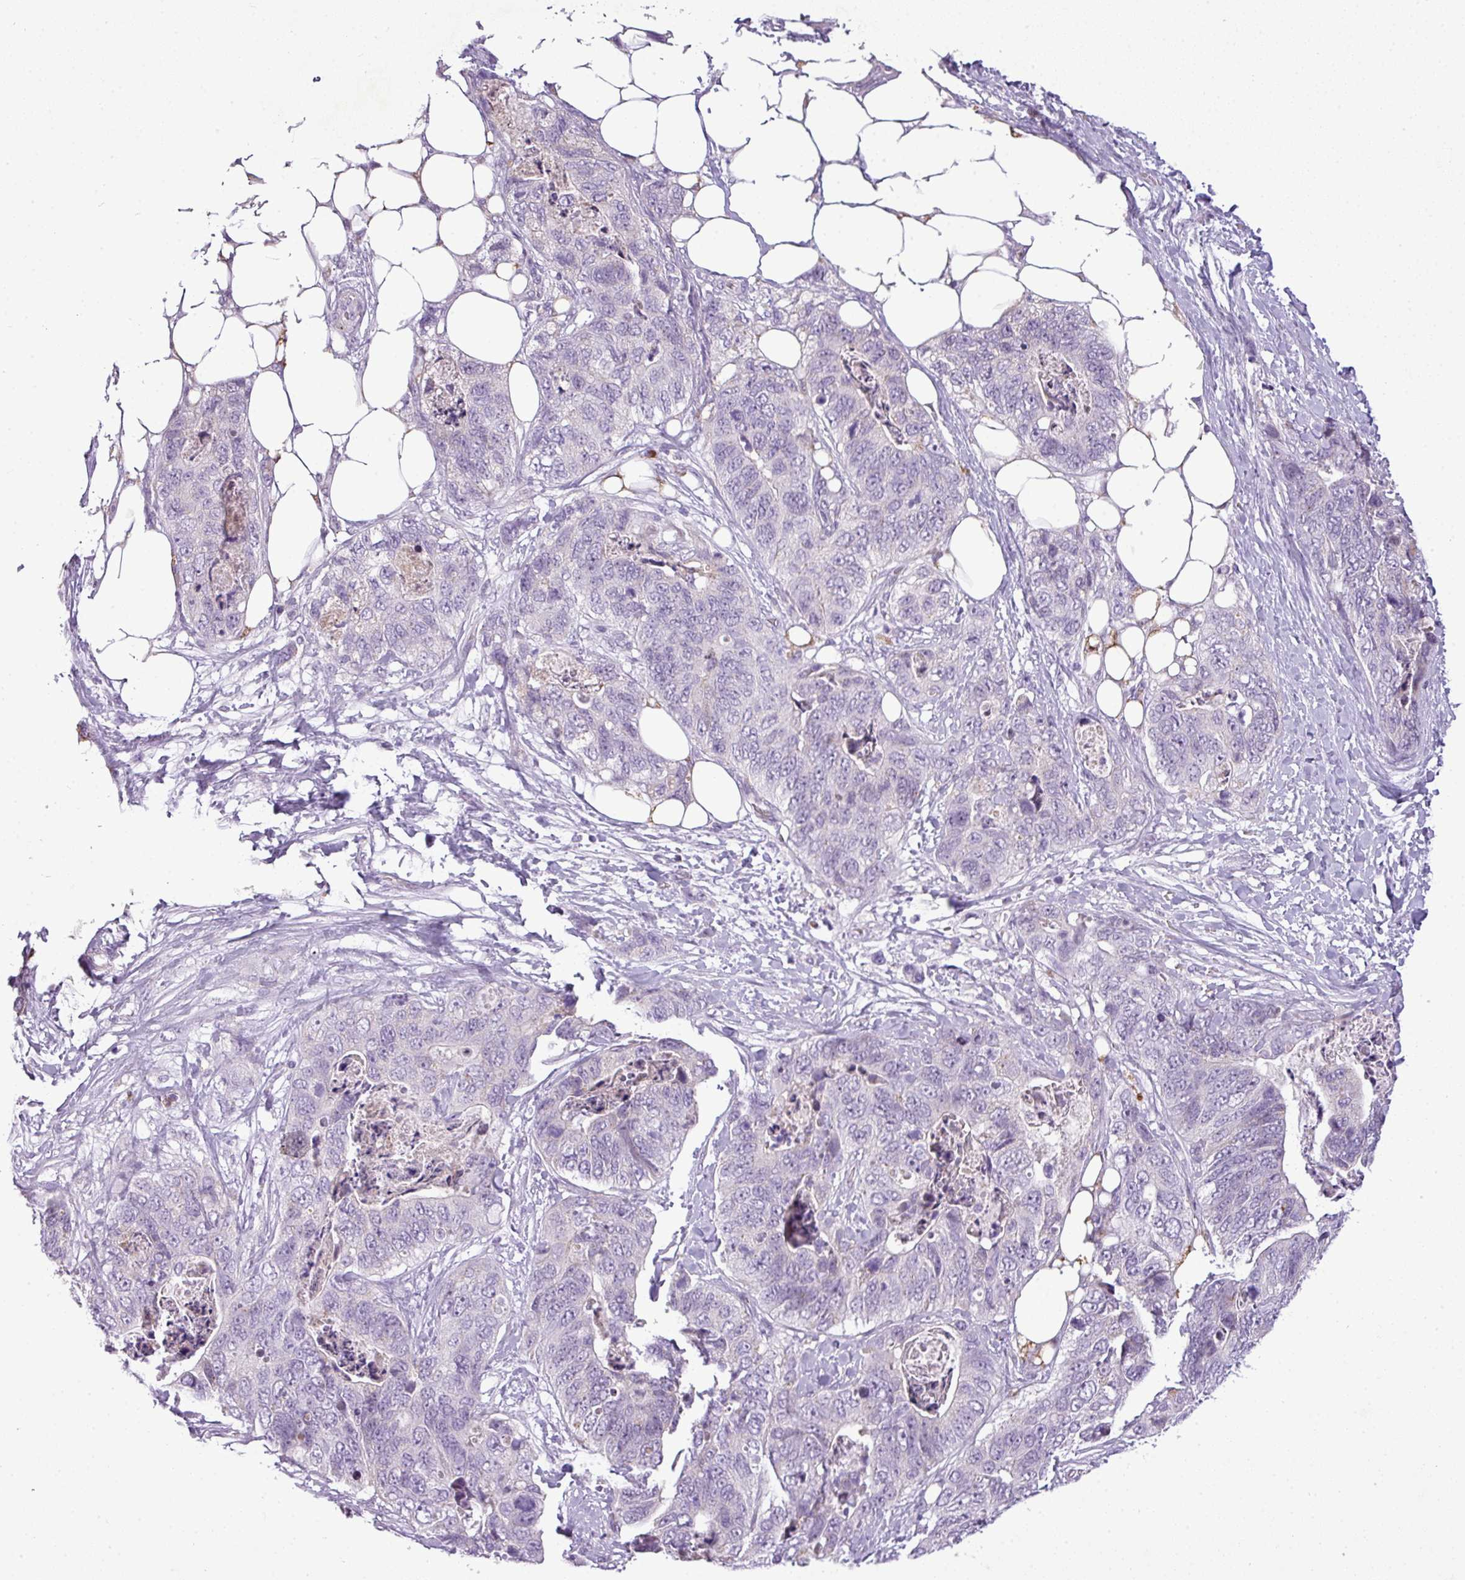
{"staining": {"intensity": "negative", "quantity": "none", "location": "none"}, "tissue": "stomach cancer", "cell_type": "Tumor cells", "image_type": "cancer", "snomed": [{"axis": "morphology", "description": "Adenocarcinoma, NOS"}, {"axis": "topography", "description": "Stomach"}], "caption": "High magnification brightfield microscopy of stomach adenocarcinoma stained with DAB (brown) and counterstained with hematoxylin (blue): tumor cells show no significant staining. (Stains: DAB (3,3'-diaminobenzidine) immunohistochemistry (IHC) with hematoxylin counter stain, Microscopy: brightfield microscopy at high magnification).", "gene": "C4B", "patient": {"sex": "female", "age": 89}}